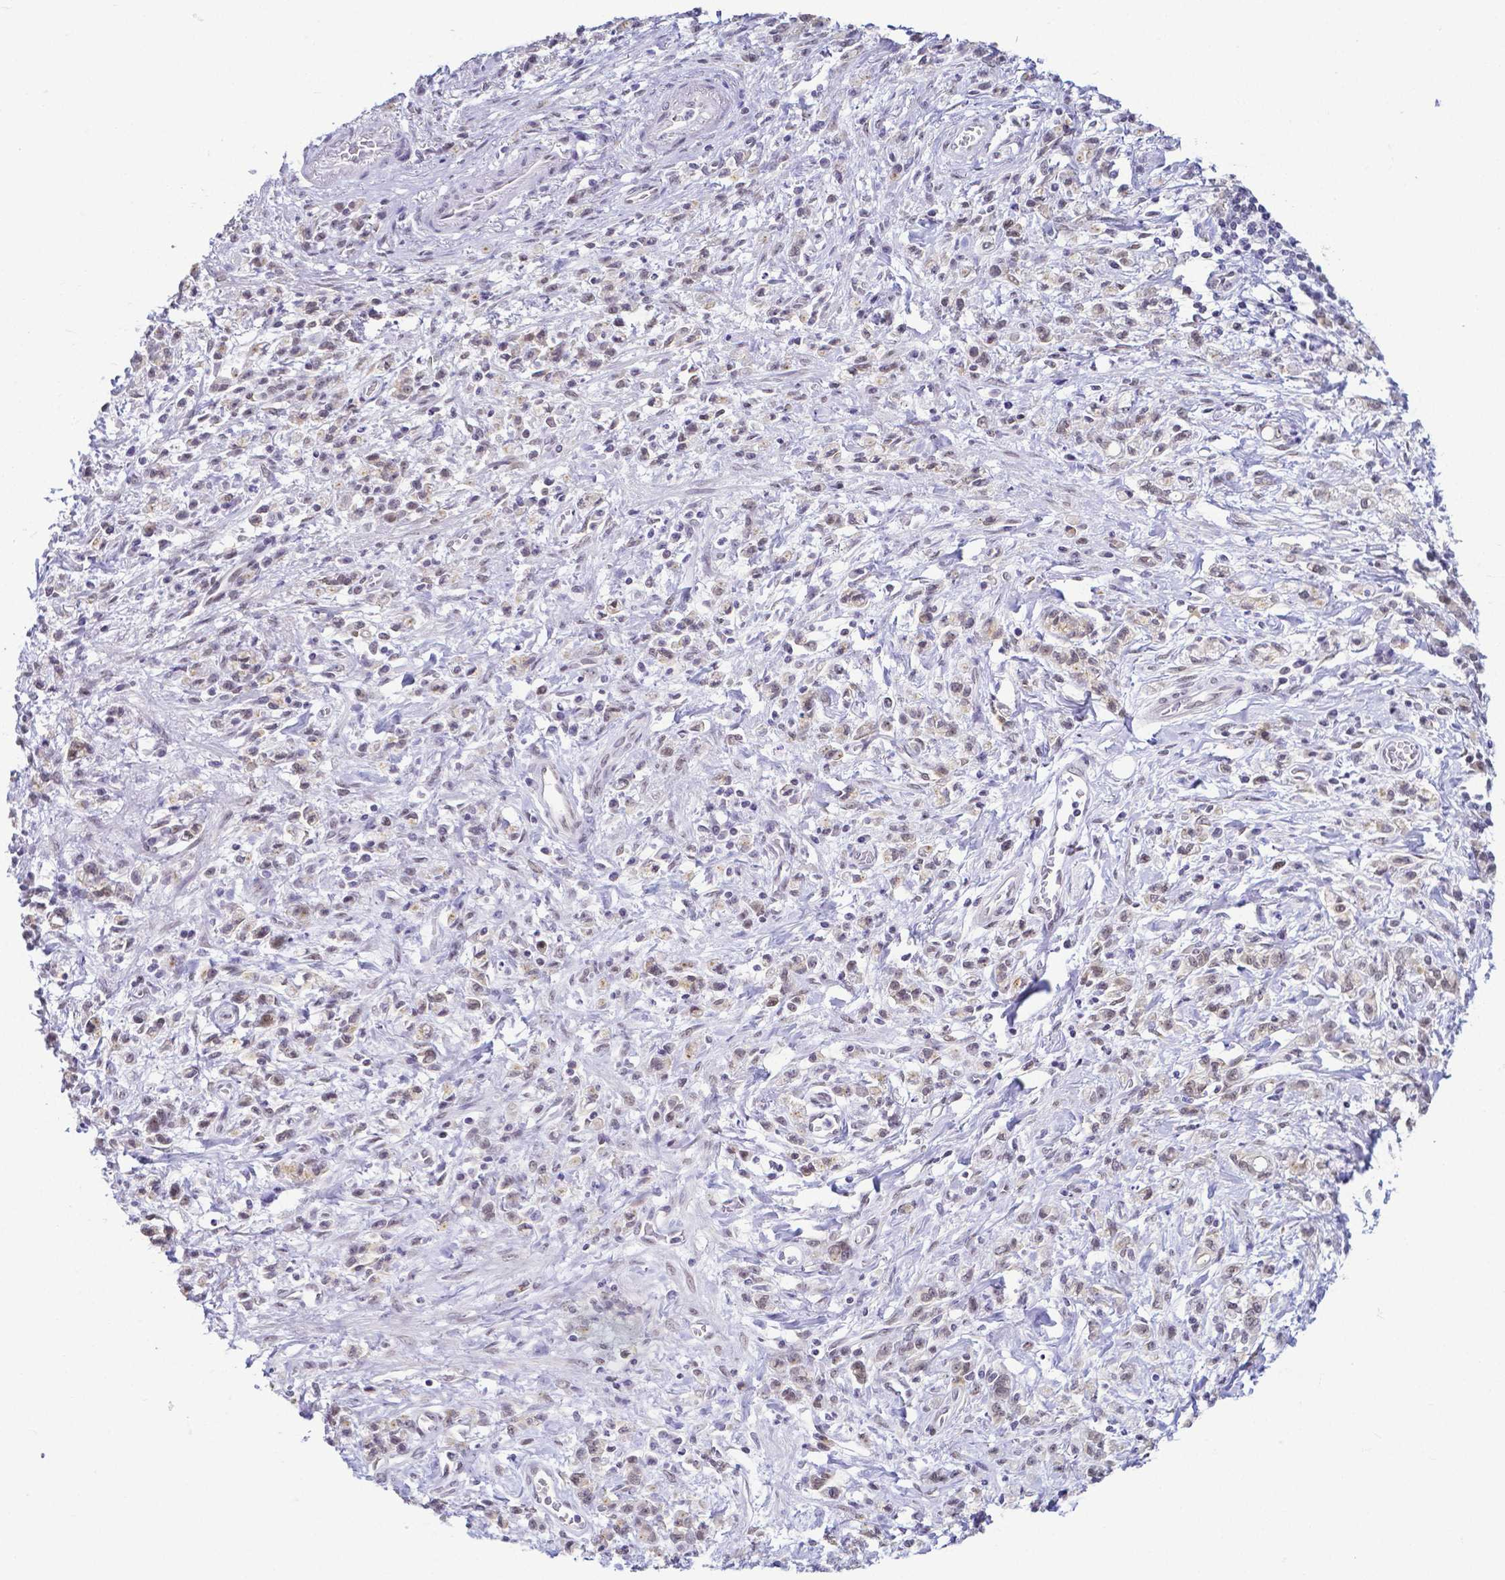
{"staining": {"intensity": "weak", "quantity": "<25%", "location": "nuclear"}, "tissue": "stomach cancer", "cell_type": "Tumor cells", "image_type": "cancer", "snomed": [{"axis": "morphology", "description": "Adenocarcinoma, NOS"}, {"axis": "topography", "description": "Stomach"}], "caption": "This is an IHC photomicrograph of stomach cancer. There is no expression in tumor cells.", "gene": "FAM83G", "patient": {"sex": "male", "age": 77}}